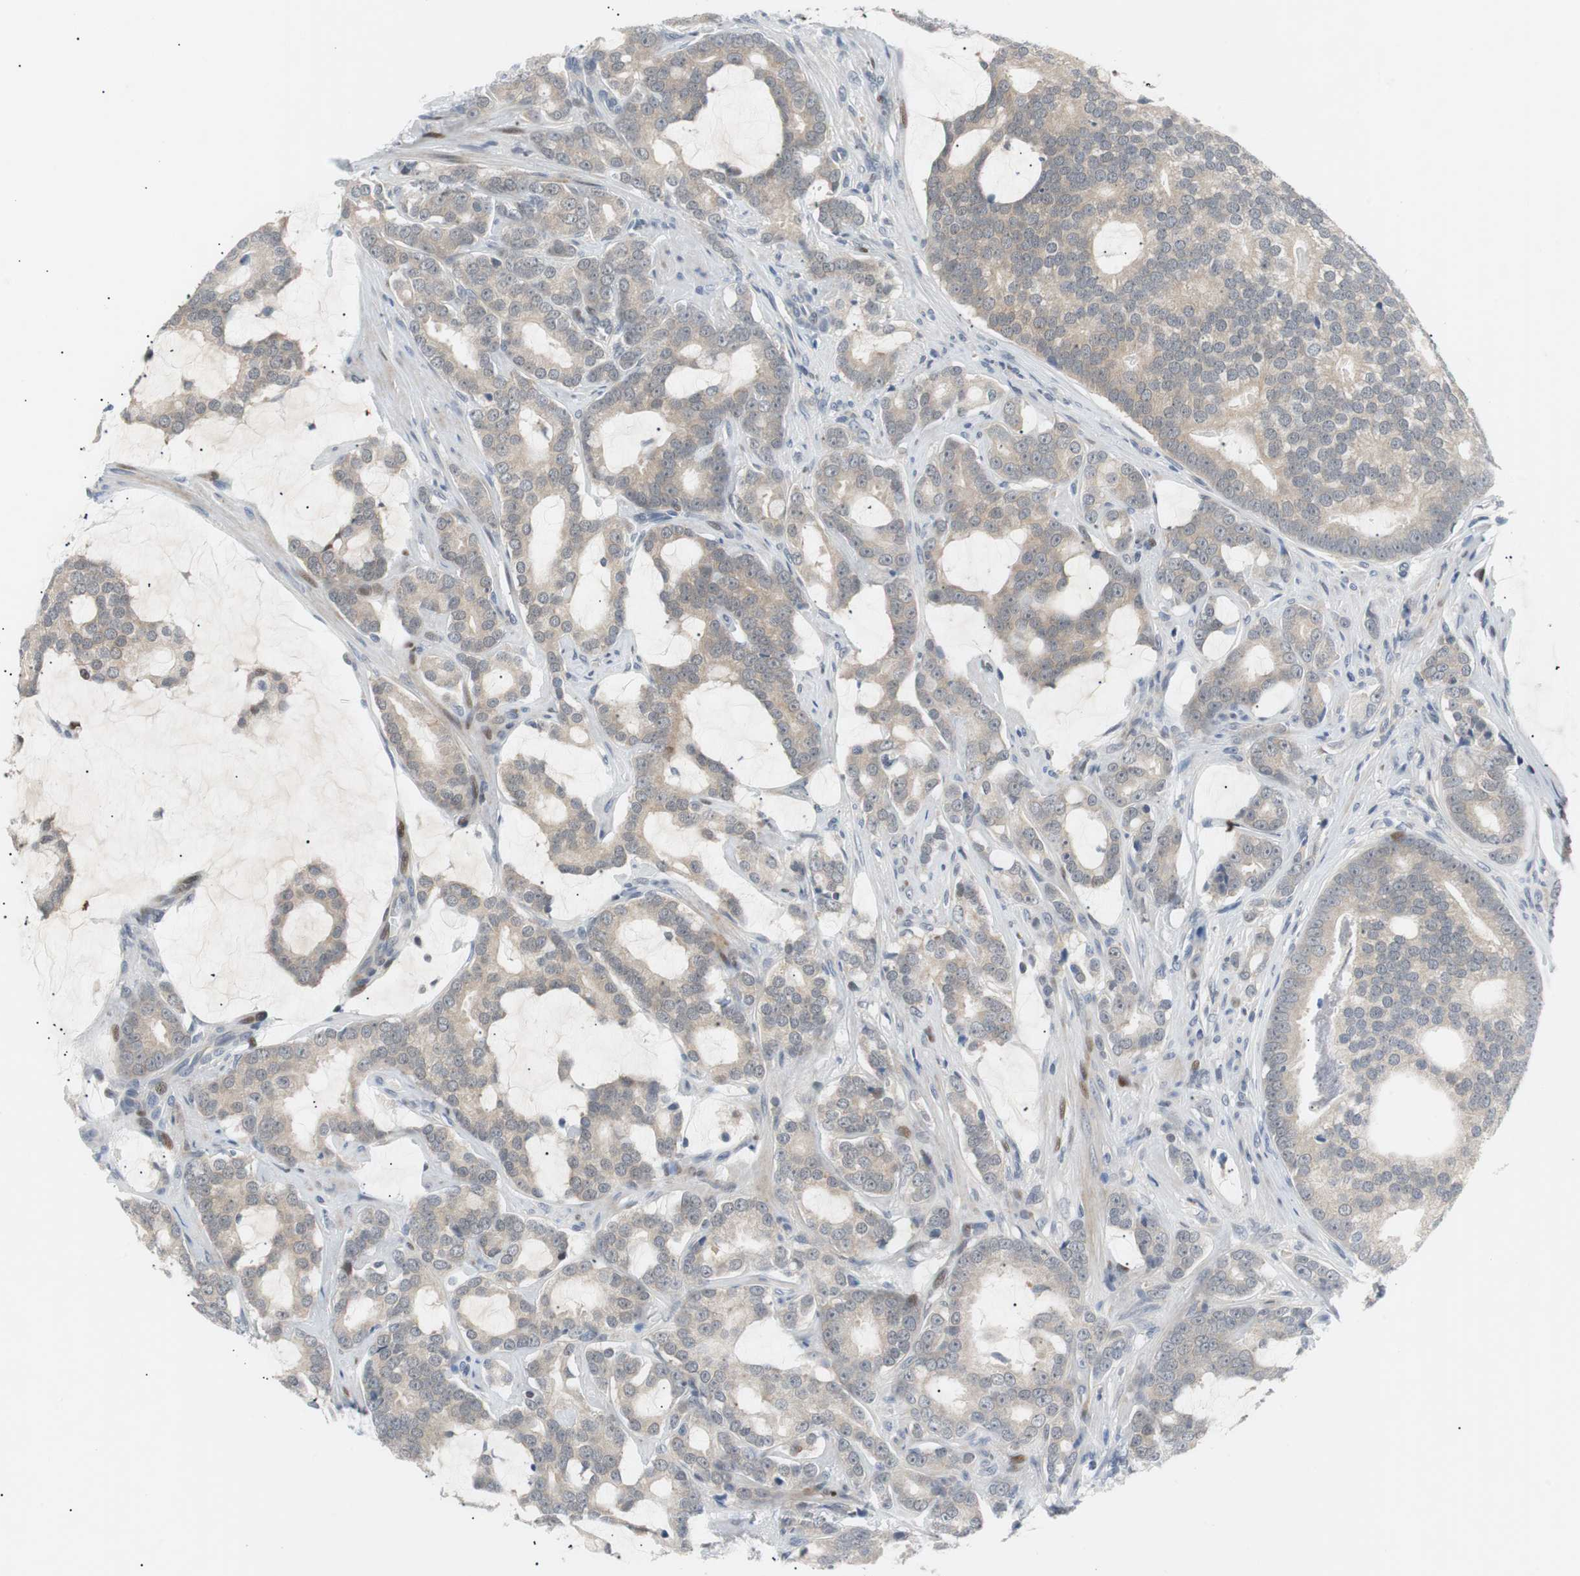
{"staining": {"intensity": "weak", "quantity": "<25%", "location": "cytoplasmic/membranous"}, "tissue": "prostate cancer", "cell_type": "Tumor cells", "image_type": "cancer", "snomed": [{"axis": "morphology", "description": "Adenocarcinoma, Low grade"}, {"axis": "topography", "description": "Prostate"}], "caption": "DAB (3,3'-diaminobenzidine) immunohistochemical staining of low-grade adenocarcinoma (prostate) displays no significant expression in tumor cells.", "gene": "MAP2K4", "patient": {"sex": "male", "age": 58}}